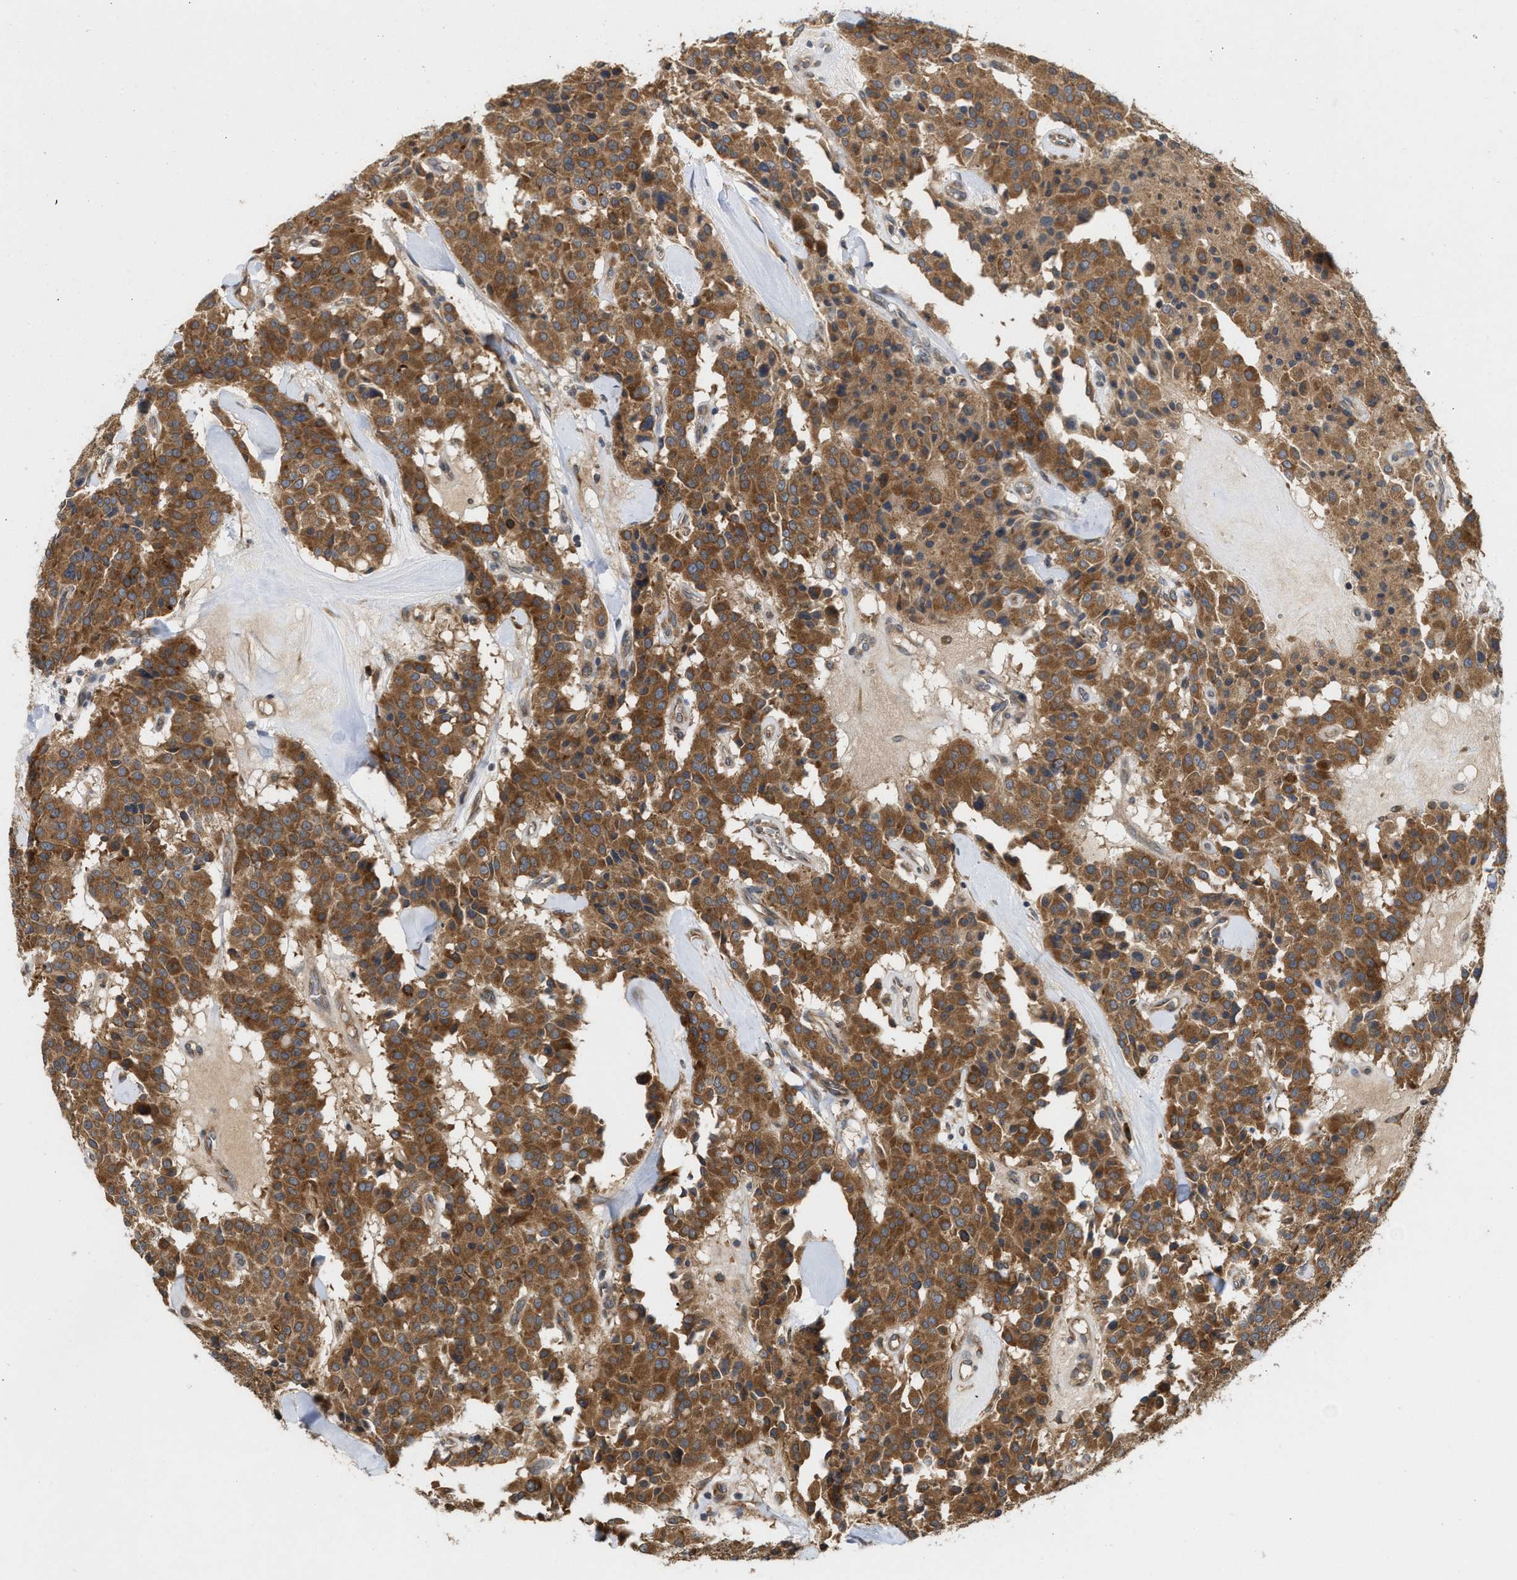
{"staining": {"intensity": "moderate", "quantity": ">75%", "location": "cytoplasmic/membranous"}, "tissue": "carcinoid", "cell_type": "Tumor cells", "image_type": "cancer", "snomed": [{"axis": "morphology", "description": "Carcinoid, malignant, NOS"}, {"axis": "topography", "description": "Lung"}], "caption": "Moderate cytoplasmic/membranous positivity is appreciated in about >75% of tumor cells in carcinoid (malignant).", "gene": "SAR1A", "patient": {"sex": "male", "age": 30}}